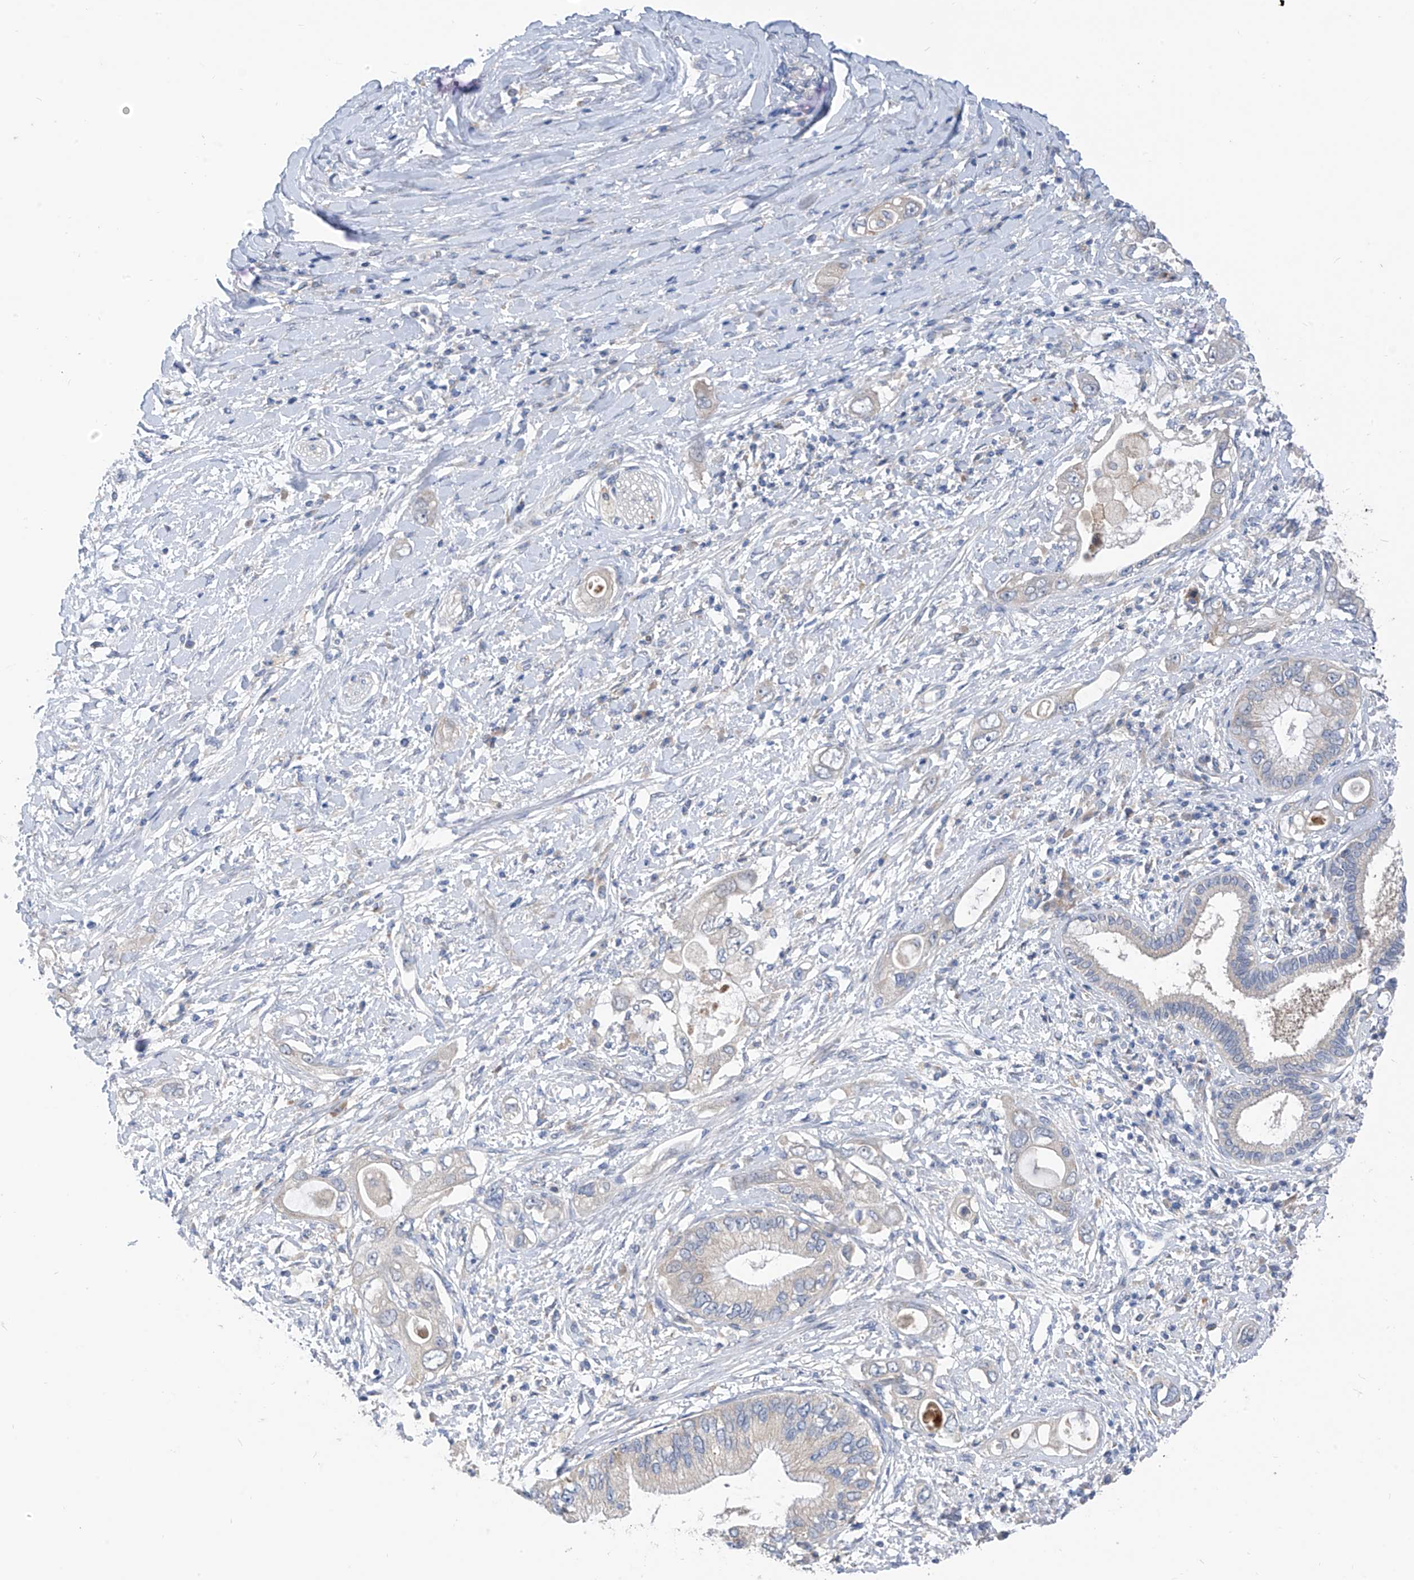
{"staining": {"intensity": "negative", "quantity": "none", "location": "none"}, "tissue": "pancreatic cancer", "cell_type": "Tumor cells", "image_type": "cancer", "snomed": [{"axis": "morphology", "description": "Inflammation, NOS"}, {"axis": "morphology", "description": "Adenocarcinoma, NOS"}, {"axis": "topography", "description": "Pancreas"}], "caption": "This is an immunohistochemistry histopathology image of pancreatic cancer. There is no expression in tumor cells.", "gene": "LDAH", "patient": {"sex": "female", "age": 56}}